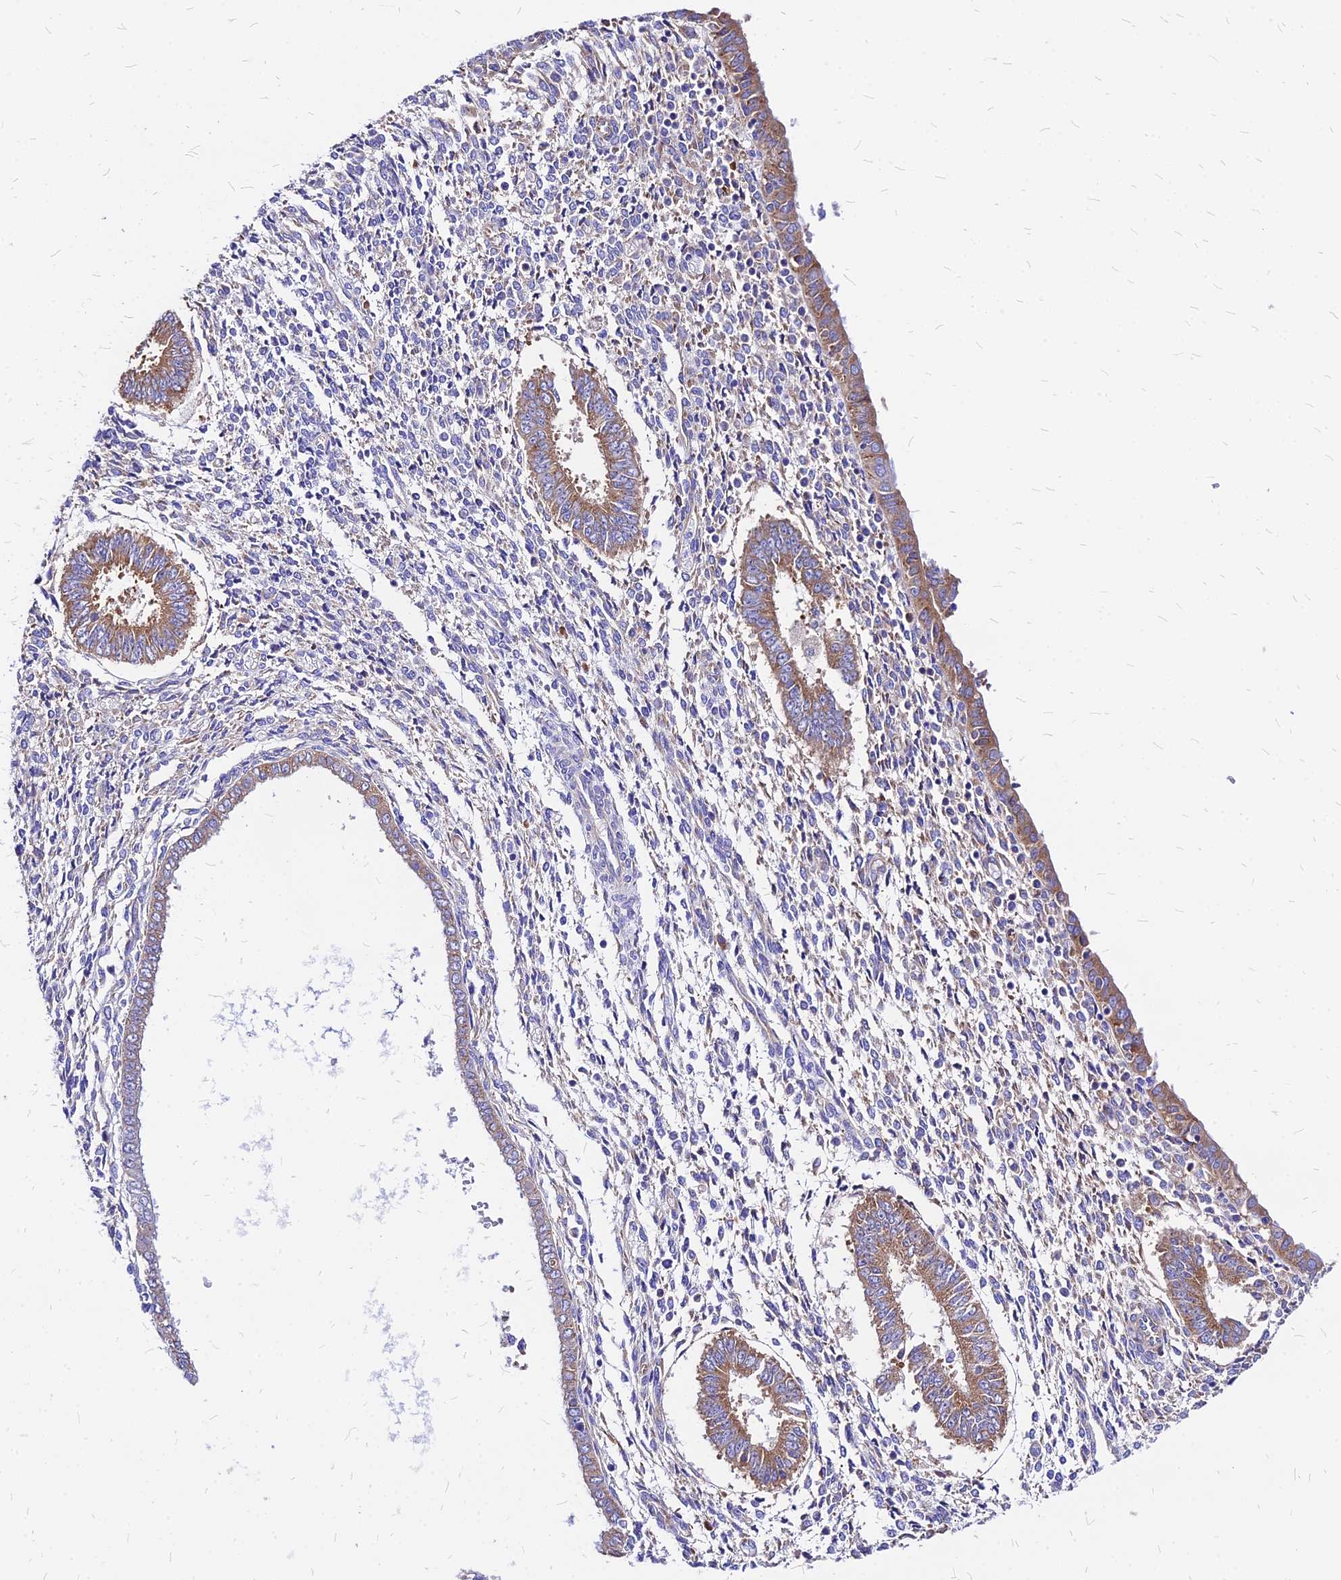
{"staining": {"intensity": "negative", "quantity": "none", "location": "none"}, "tissue": "endometrium", "cell_type": "Cells in endometrial stroma", "image_type": "normal", "snomed": [{"axis": "morphology", "description": "Normal tissue, NOS"}, {"axis": "topography", "description": "Endometrium"}], "caption": "An immunohistochemistry (IHC) micrograph of benign endometrium is shown. There is no staining in cells in endometrial stroma of endometrium.", "gene": "RPL19", "patient": {"sex": "female", "age": 35}}